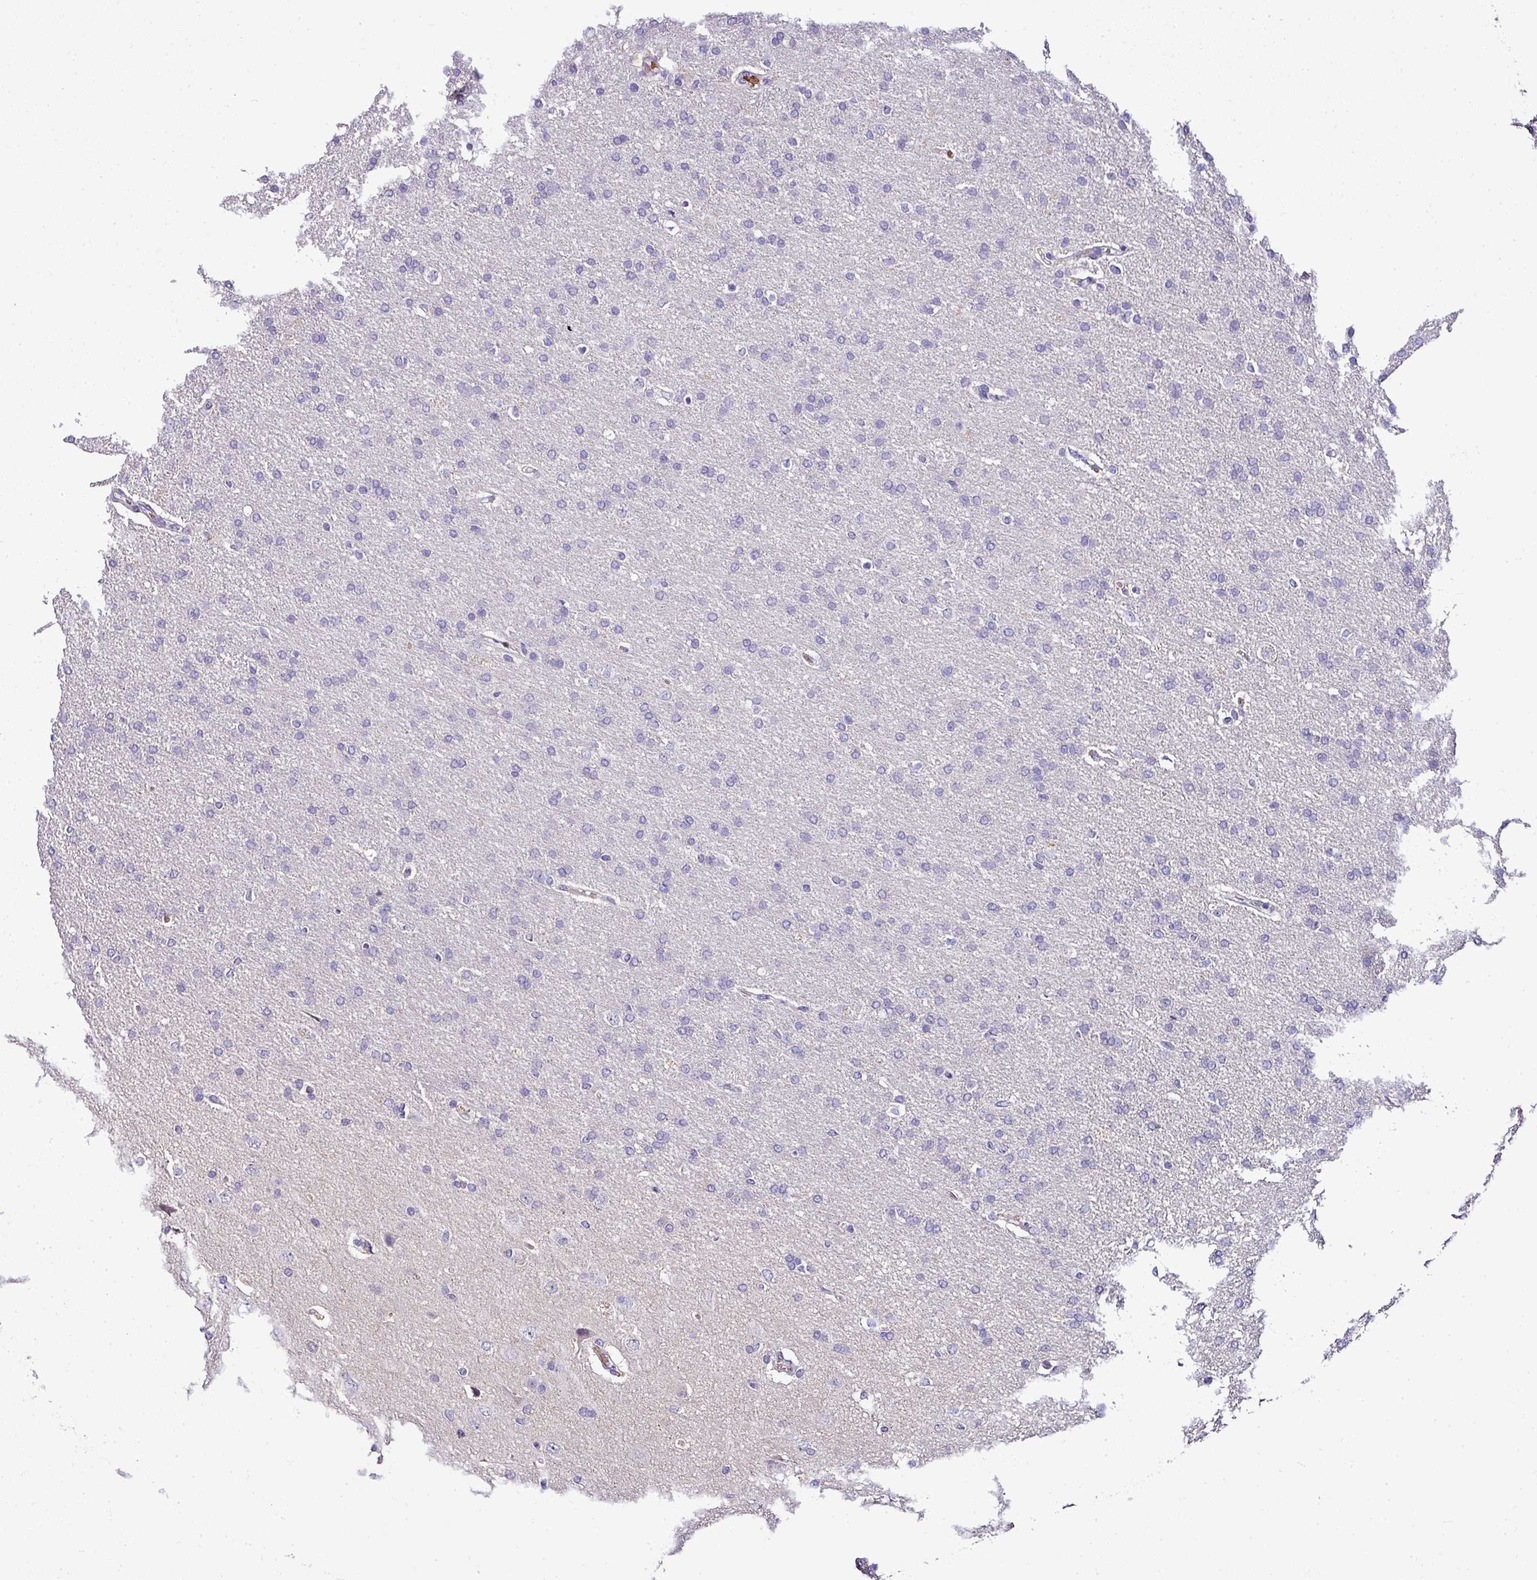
{"staining": {"intensity": "negative", "quantity": "none", "location": "none"}, "tissue": "glioma", "cell_type": "Tumor cells", "image_type": "cancer", "snomed": [{"axis": "morphology", "description": "Glioma, malignant, High grade"}, {"axis": "topography", "description": "Brain"}], "caption": "Immunohistochemical staining of glioma demonstrates no significant staining in tumor cells. (Stains: DAB immunohistochemistry with hematoxylin counter stain, Microscopy: brightfield microscopy at high magnification).", "gene": "NAPSA", "patient": {"sex": "male", "age": 72}}